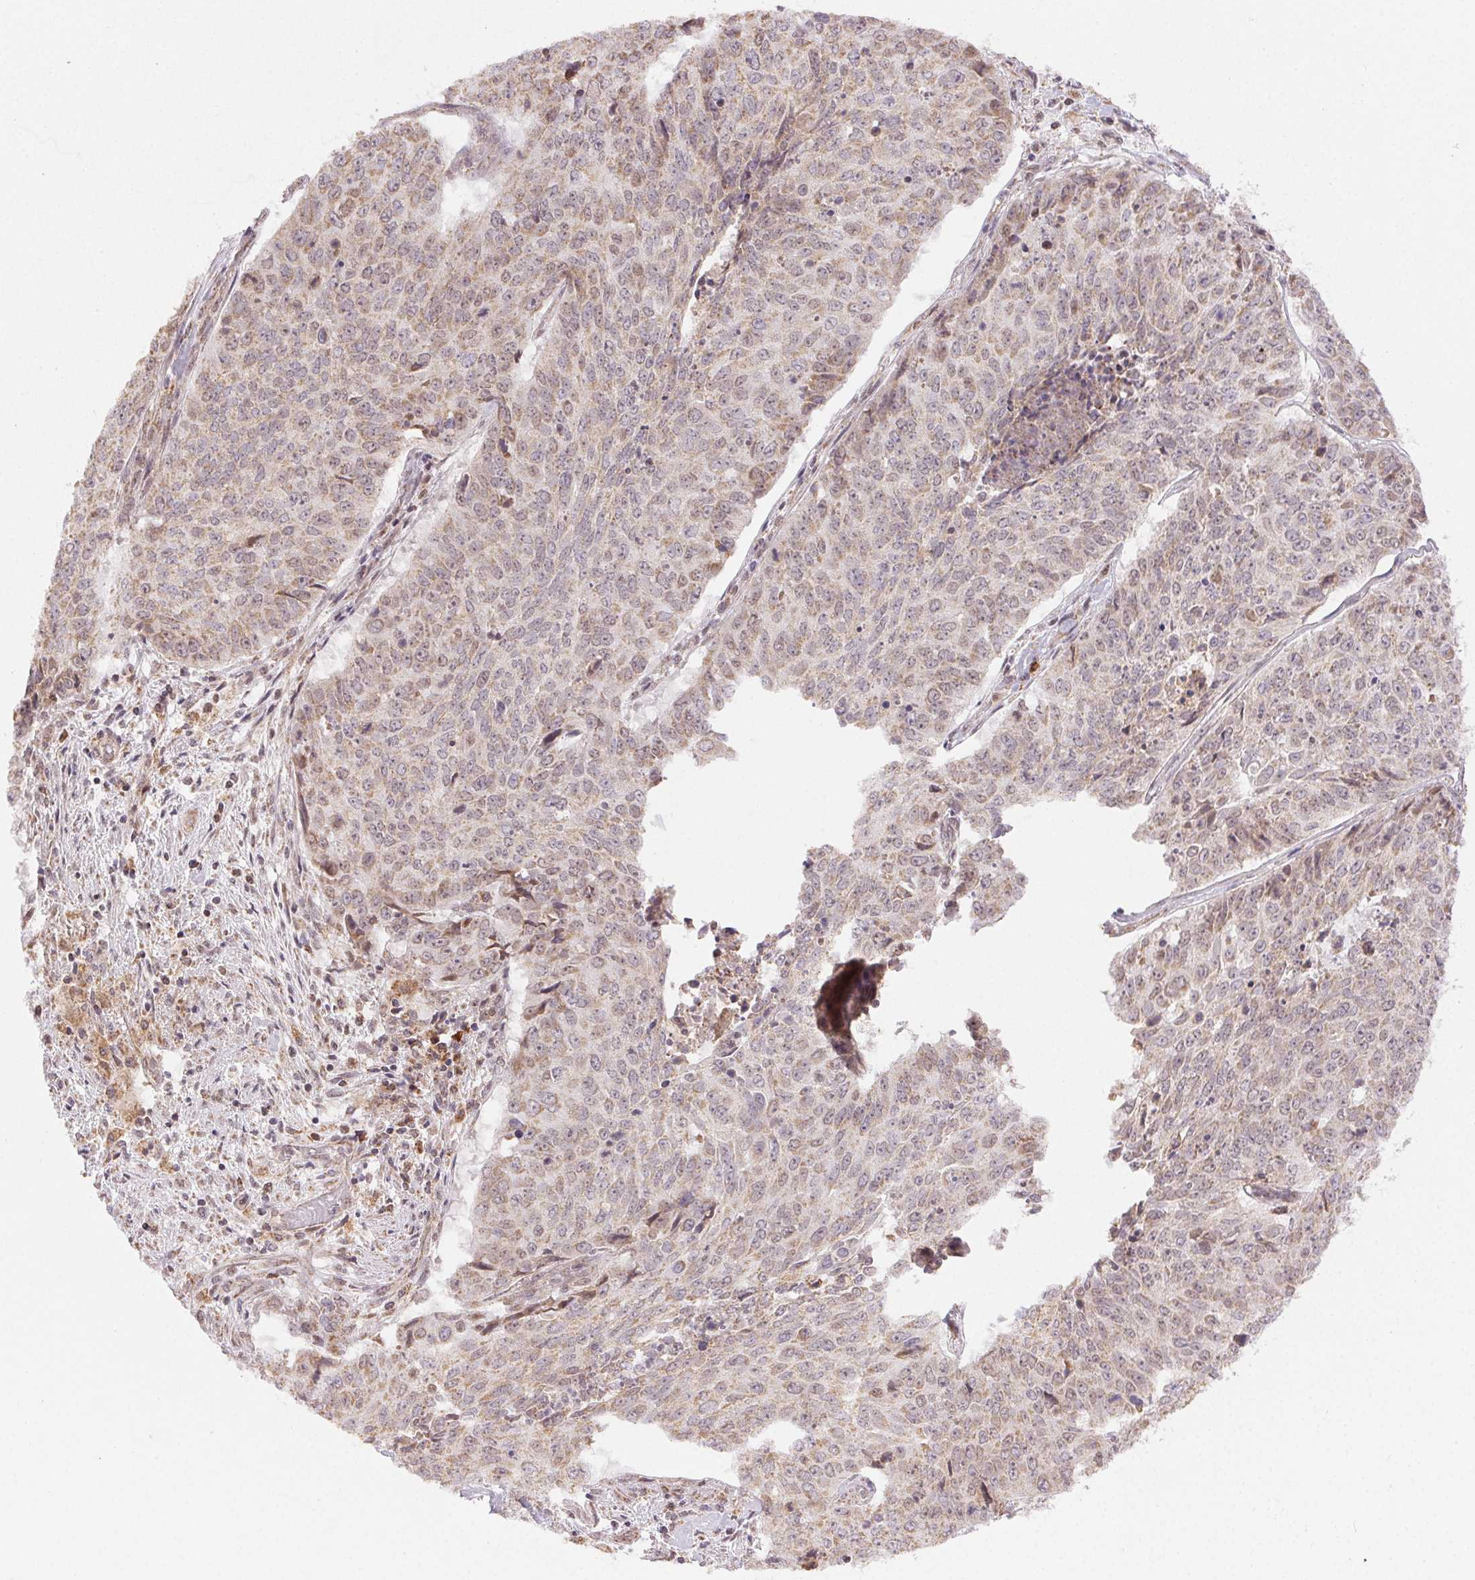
{"staining": {"intensity": "weak", "quantity": "25%-75%", "location": "cytoplasmic/membranous"}, "tissue": "lung cancer", "cell_type": "Tumor cells", "image_type": "cancer", "snomed": [{"axis": "morphology", "description": "Normal tissue, NOS"}, {"axis": "morphology", "description": "Squamous cell carcinoma, NOS"}, {"axis": "topography", "description": "Bronchus"}, {"axis": "topography", "description": "Lung"}], "caption": "Immunohistochemical staining of lung cancer displays weak cytoplasmic/membranous protein staining in about 25%-75% of tumor cells.", "gene": "PIWIL4", "patient": {"sex": "male", "age": 64}}